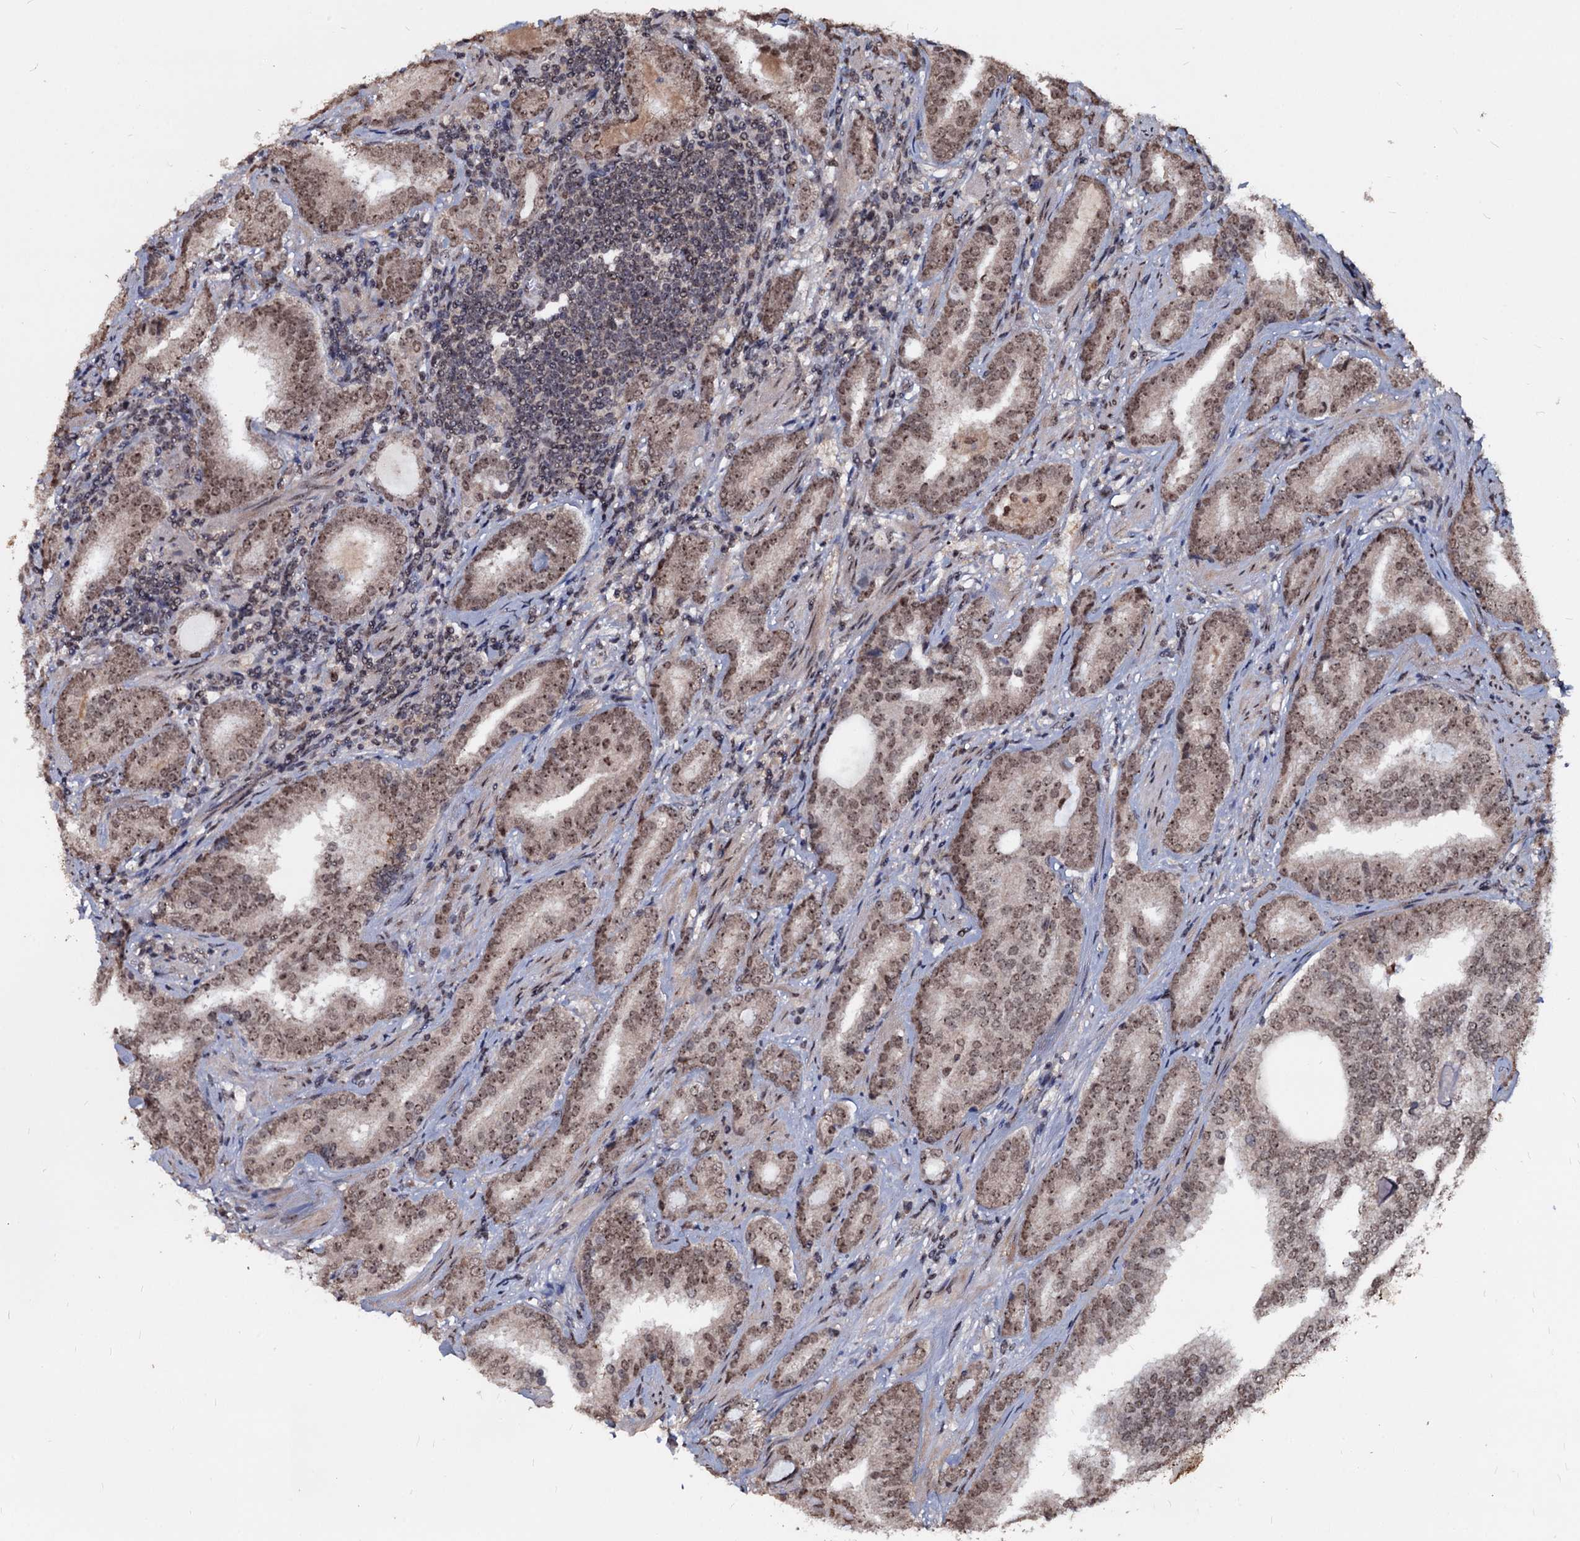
{"staining": {"intensity": "moderate", "quantity": ">75%", "location": "nuclear"}, "tissue": "prostate cancer", "cell_type": "Tumor cells", "image_type": "cancer", "snomed": [{"axis": "morphology", "description": "Adenocarcinoma, High grade"}, {"axis": "topography", "description": "Prostate"}], "caption": "Protein expression by immunohistochemistry displays moderate nuclear positivity in about >75% of tumor cells in prostate adenocarcinoma (high-grade). (DAB (3,3'-diaminobenzidine) IHC with brightfield microscopy, high magnification).", "gene": "FAM216B", "patient": {"sex": "male", "age": 63}}